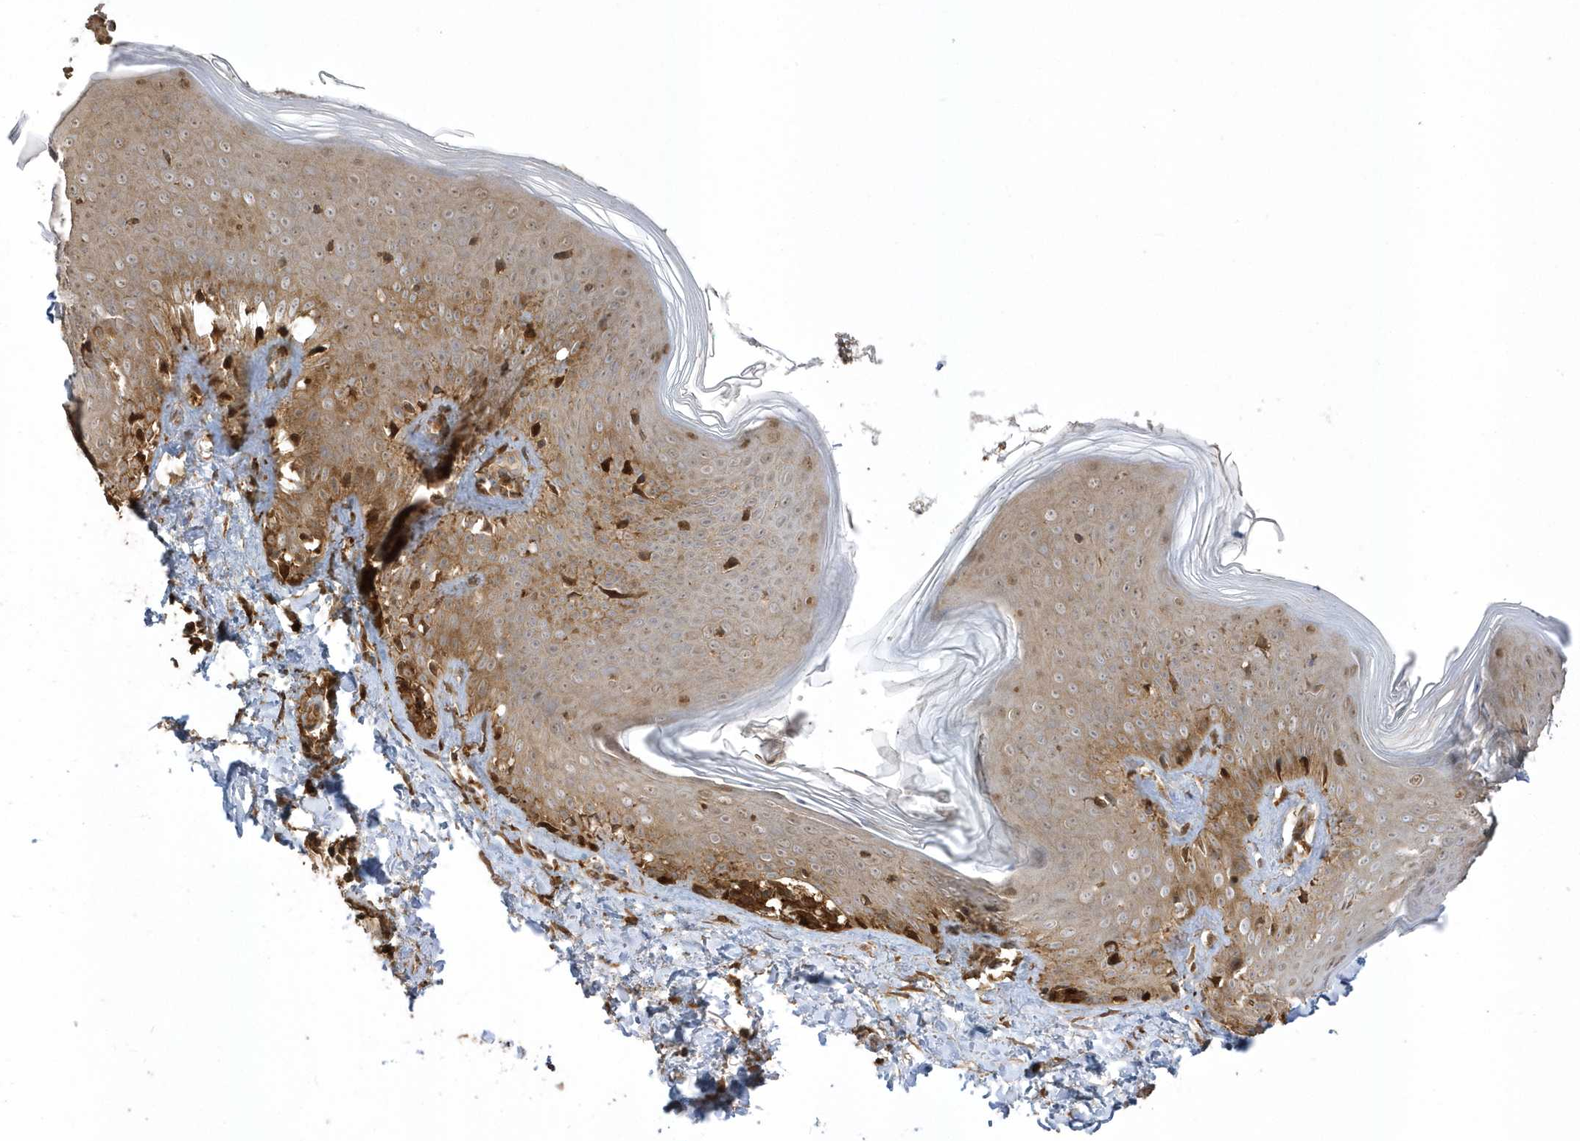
{"staining": {"intensity": "strong", "quantity": ">75%", "location": "cytoplasmic/membranous,nuclear"}, "tissue": "skin", "cell_type": "Fibroblasts", "image_type": "normal", "snomed": [{"axis": "morphology", "description": "Normal tissue, NOS"}, {"axis": "topography", "description": "Skin"}], "caption": "Immunohistochemistry (IHC) micrograph of benign skin stained for a protein (brown), which displays high levels of strong cytoplasmic/membranous,nuclear staining in approximately >75% of fibroblasts.", "gene": "HNMT", "patient": {"sex": "male", "age": 37}}